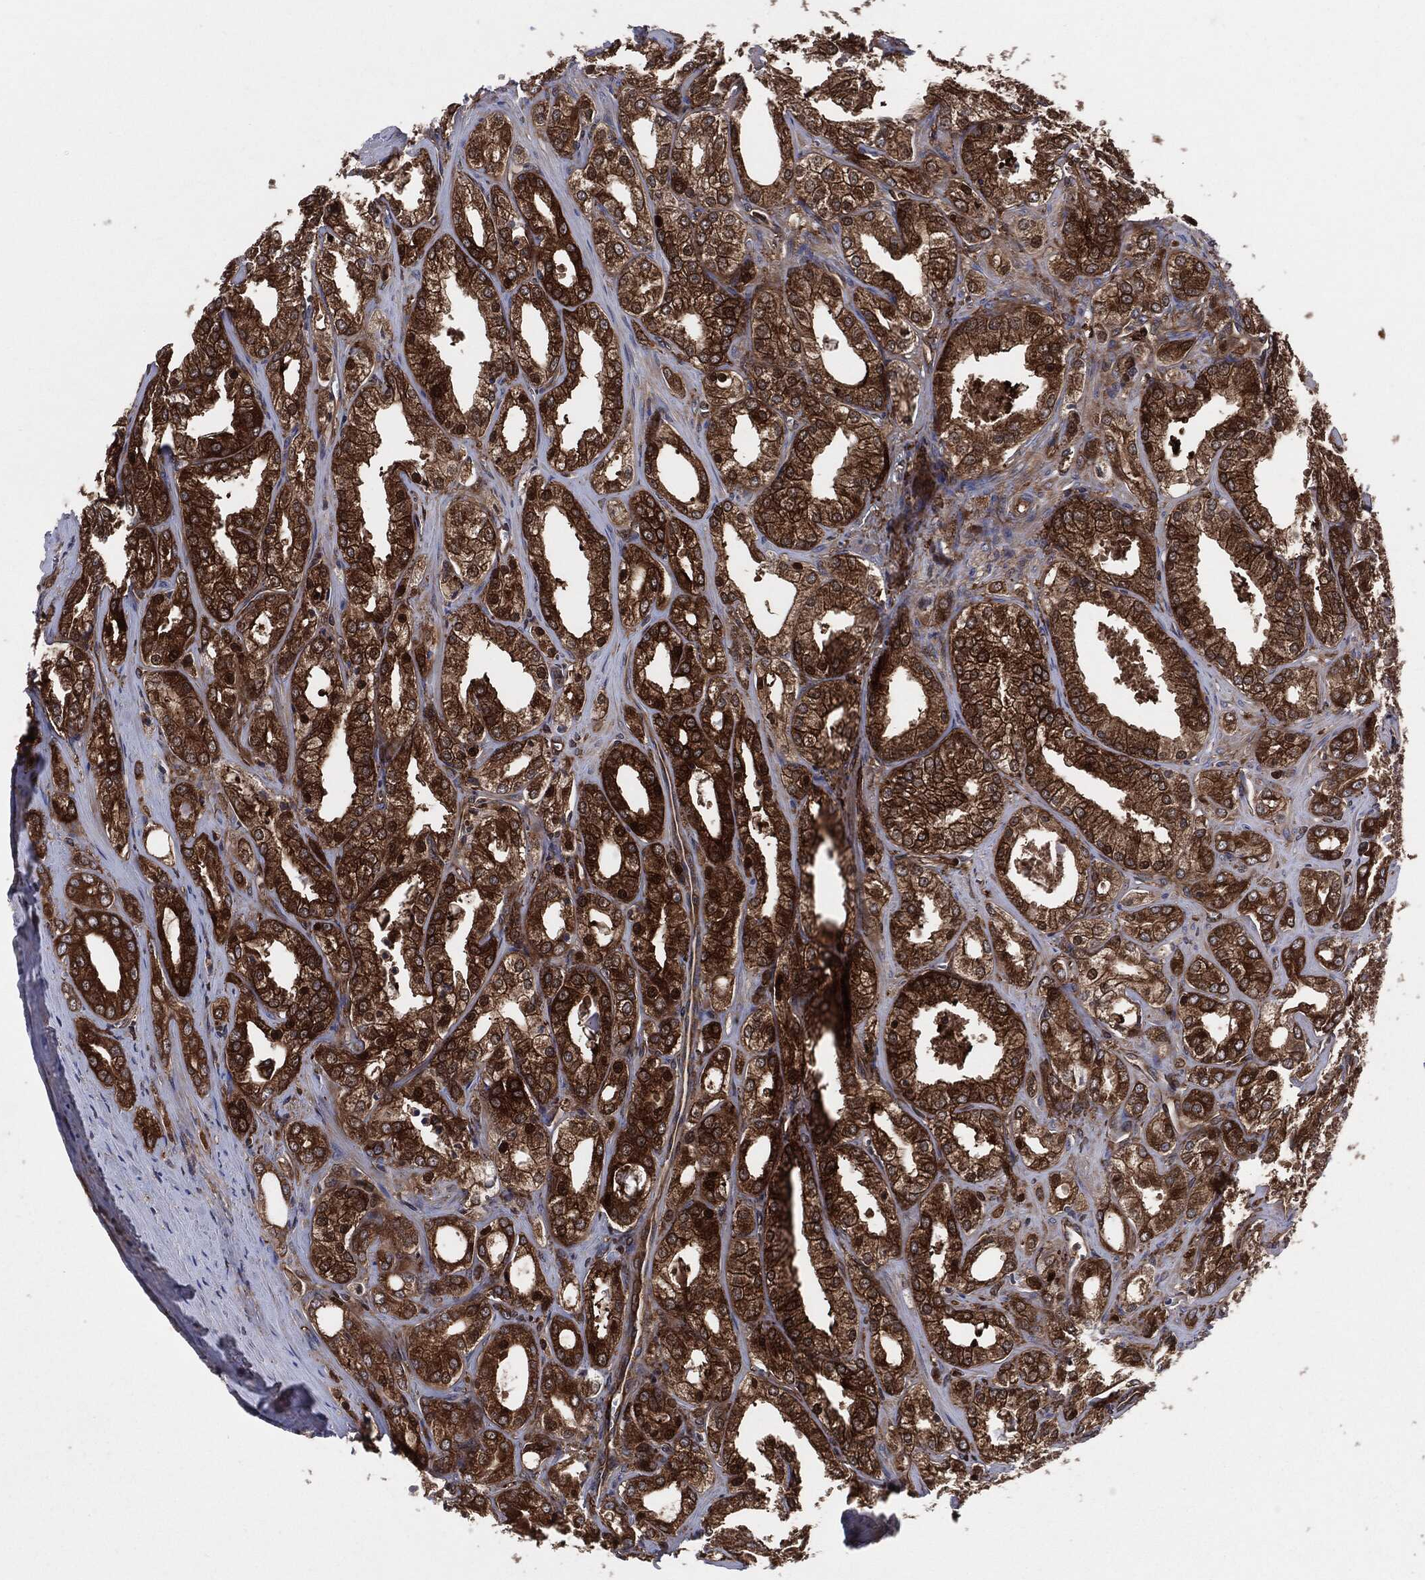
{"staining": {"intensity": "strong", "quantity": ">75%", "location": "cytoplasmic/membranous"}, "tissue": "prostate cancer", "cell_type": "Tumor cells", "image_type": "cancer", "snomed": [{"axis": "morphology", "description": "Adenocarcinoma, NOS"}, {"axis": "morphology", "description": "Adenocarcinoma, High grade"}, {"axis": "topography", "description": "Prostate"}], "caption": "Prostate adenocarcinoma (high-grade) was stained to show a protein in brown. There is high levels of strong cytoplasmic/membranous positivity in approximately >75% of tumor cells.", "gene": "XPNPEP1", "patient": {"sex": "male", "age": 70}}